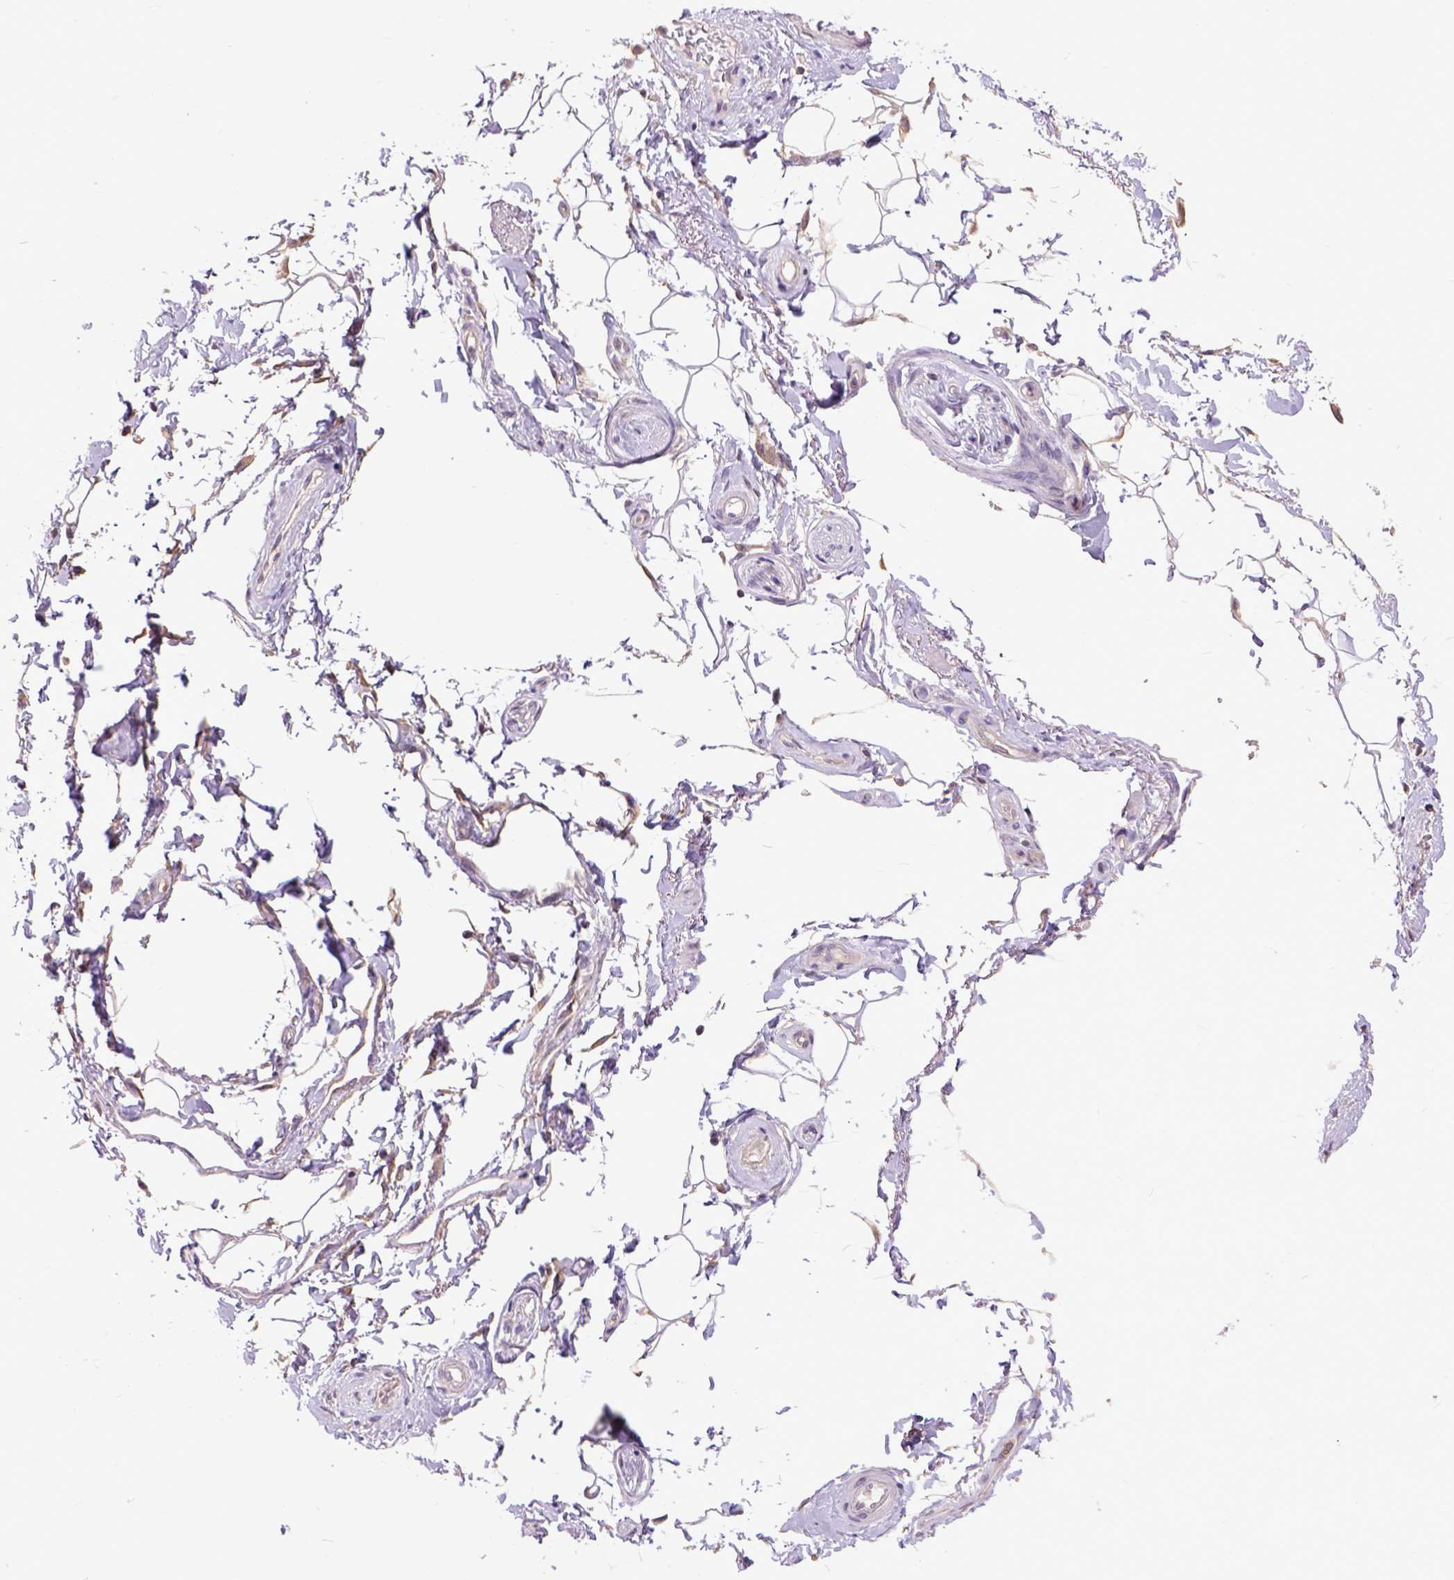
{"staining": {"intensity": "negative", "quantity": "none", "location": "none"}, "tissue": "adipose tissue", "cell_type": "Adipocytes", "image_type": "normal", "snomed": [{"axis": "morphology", "description": "Normal tissue, NOS"}, {"axis": "topography", "description": "Anal"}, {"axis": "topography", "description": "Peripheral nerve tissue"}], "caption": "DAB (3,3'-diaminobenzidine) immunohistochemical staining of normal adipose tissue exhibits no significant staining in adipocytes.", "gene": "ARL1", "patient": {"sex": "male", "age": 51}}